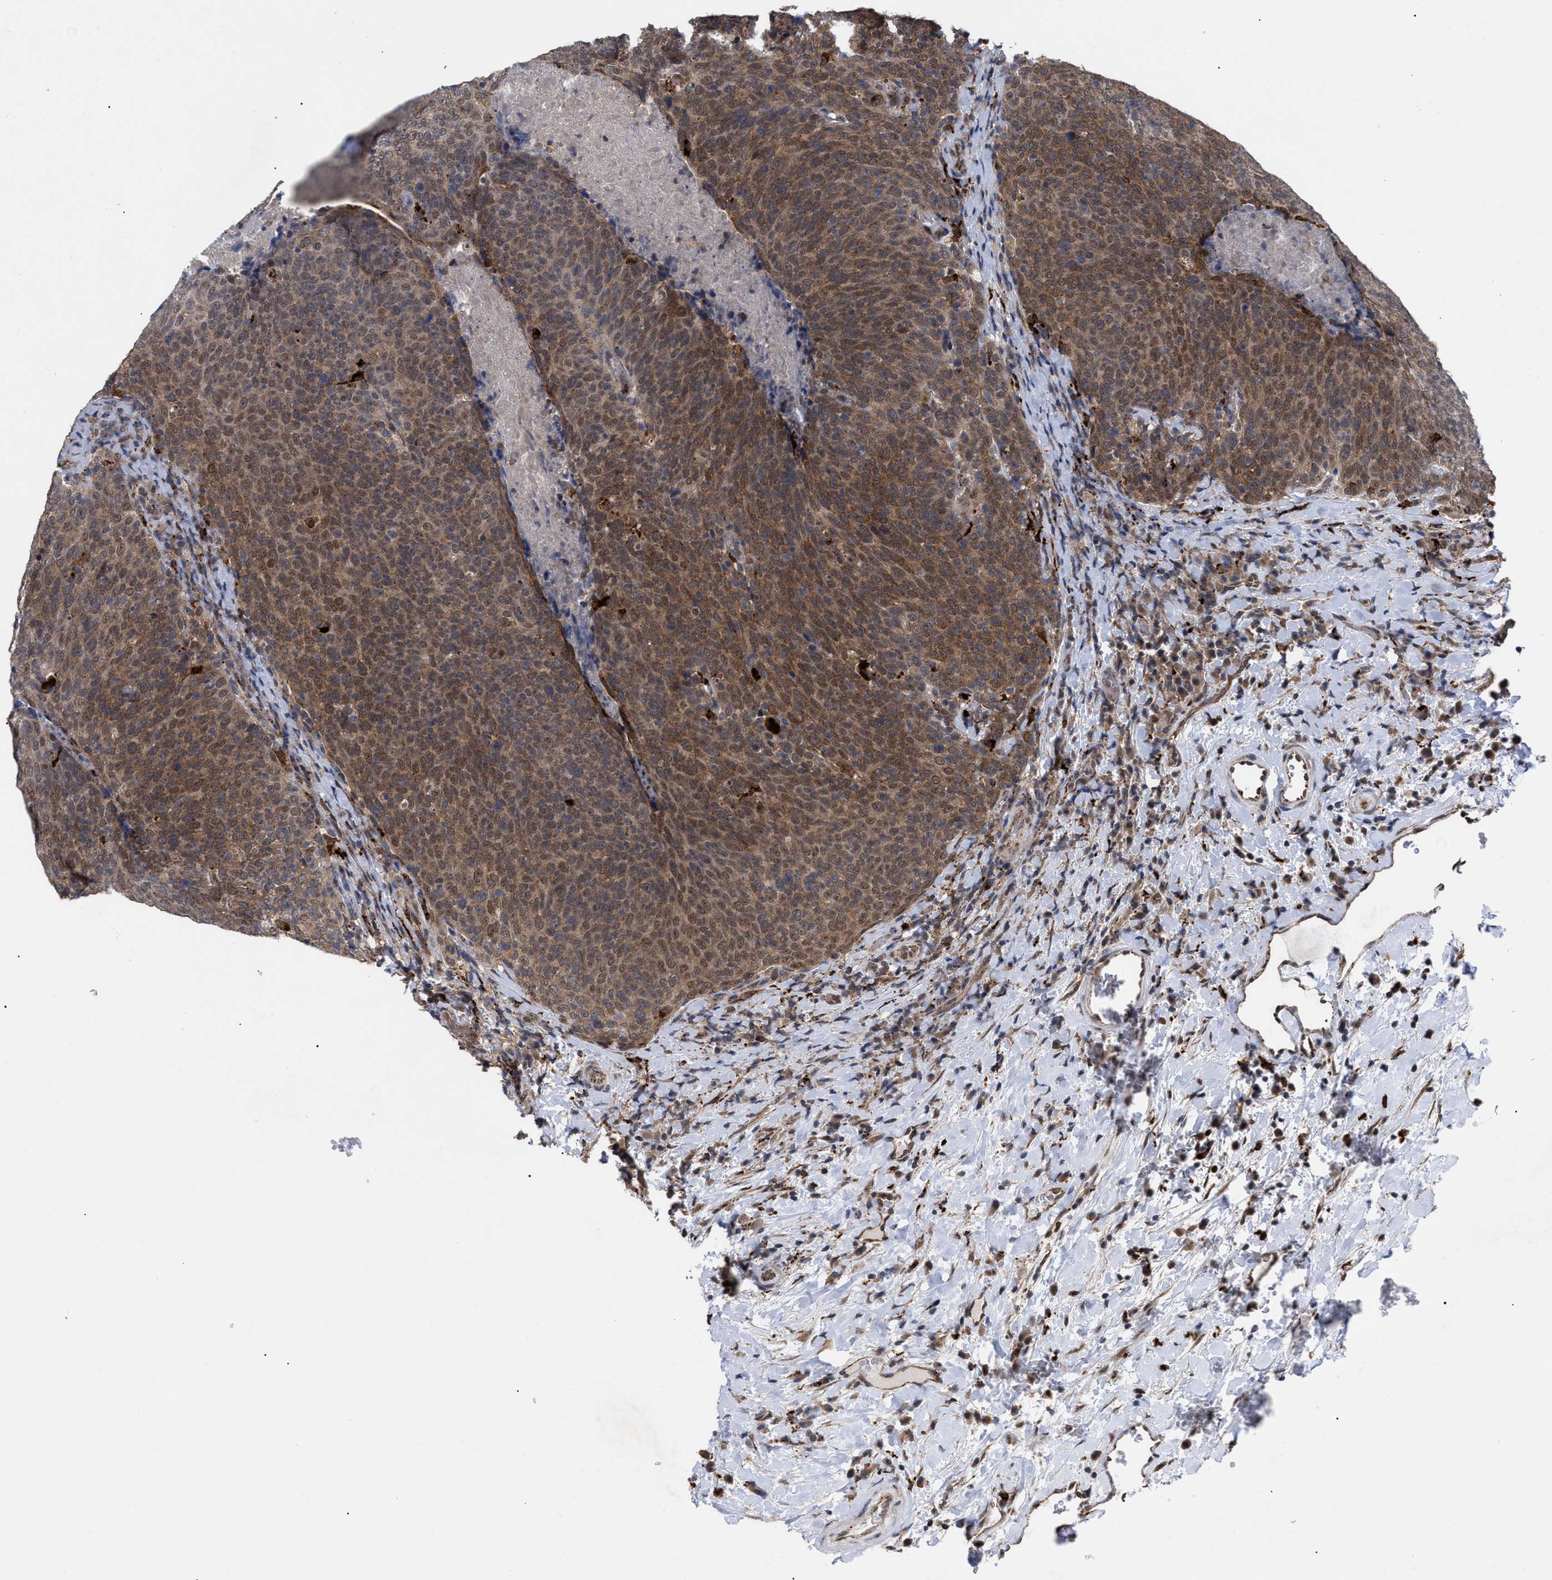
{"staining": {"intensity": "moderate", "quantity": ">75%", "location": "cytoplasmic/membranous,nuclear"}, "tissue": "head and neck cancer", "cell_type": "Tumor cells", "image_type": "cancer", "snomed": [{"axis": "morphology", "description": "Squamous cell carcinoma, NOS"}, {"axis": "morphology", "description": "Squamous cell carcinoma, metastatic, NOS"}, {"axis": "topography", "description": "Lymph node"}, {"axis": "topography", "description": "Head-Neck"}], "caption": "Protein expression by IHC demonstrates moderate cytoplasmic/membranous and nuclear staining in about >75% of tumor cells in head and neck cancer (metastatic squamous cell carcinoma).", "gene": "UPF1", "patient": {"sex": "male", "age": 62}}